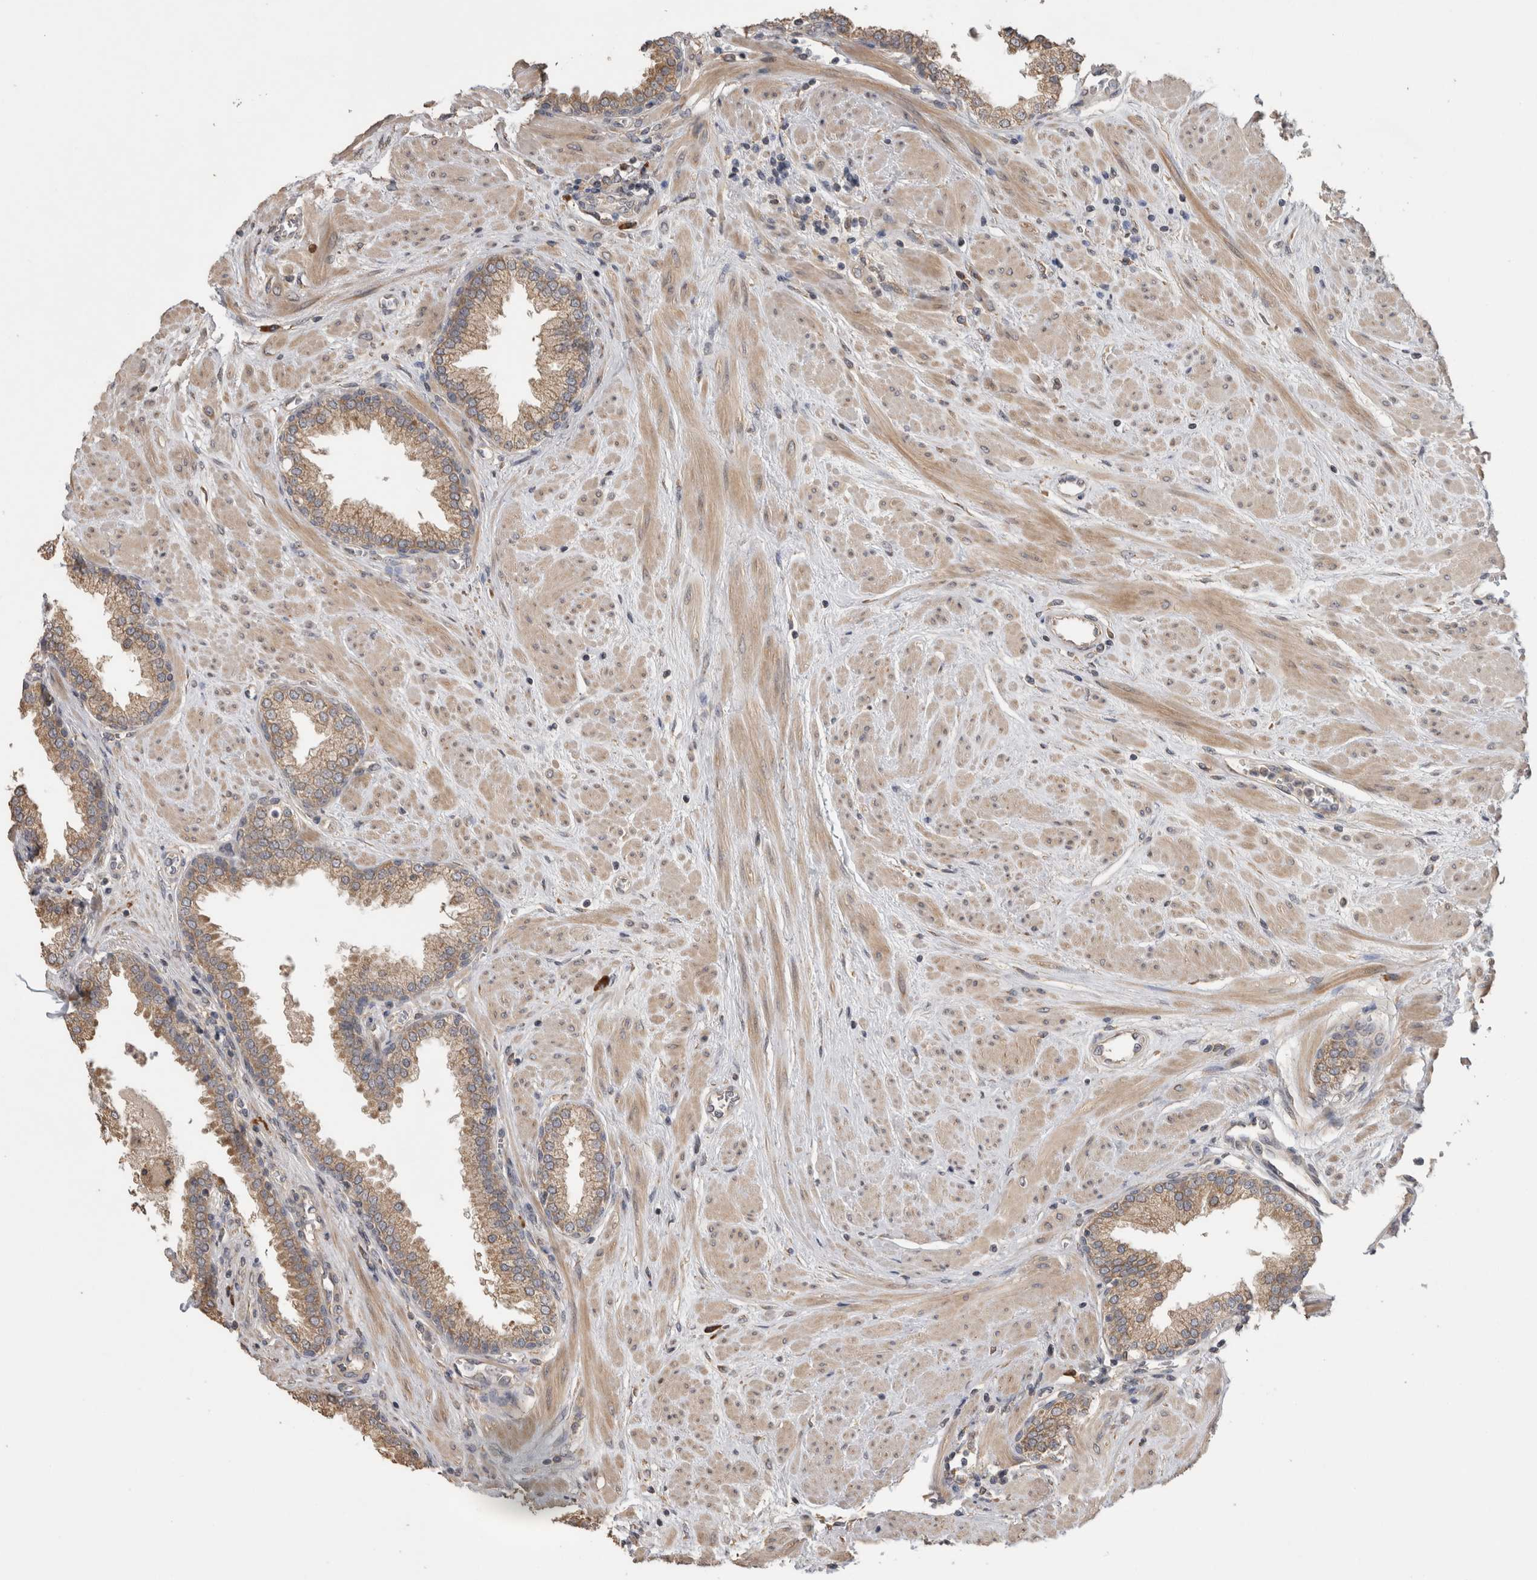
{"staining": {"intensity": "weak", "quantity": ">75%", "location": "cytoplasmic/membranous"}, "tissue": "prostate", "cell_type": "Glandular cells", "image_type": "normal", "snomed": [{"axis": "morphology", "description": "Normal tissue, NOS"}, {"axis": "topography", "description": "Prostate"}], "caption": "Glandular cells demonstrate low levels of weak cytoplasmic/membranous staining in approximately >75% of cells in benign human prostate. Nuclei are stained in blue.", "gene": "TBCE", "patient": {"sex": "male", "age": 51}}